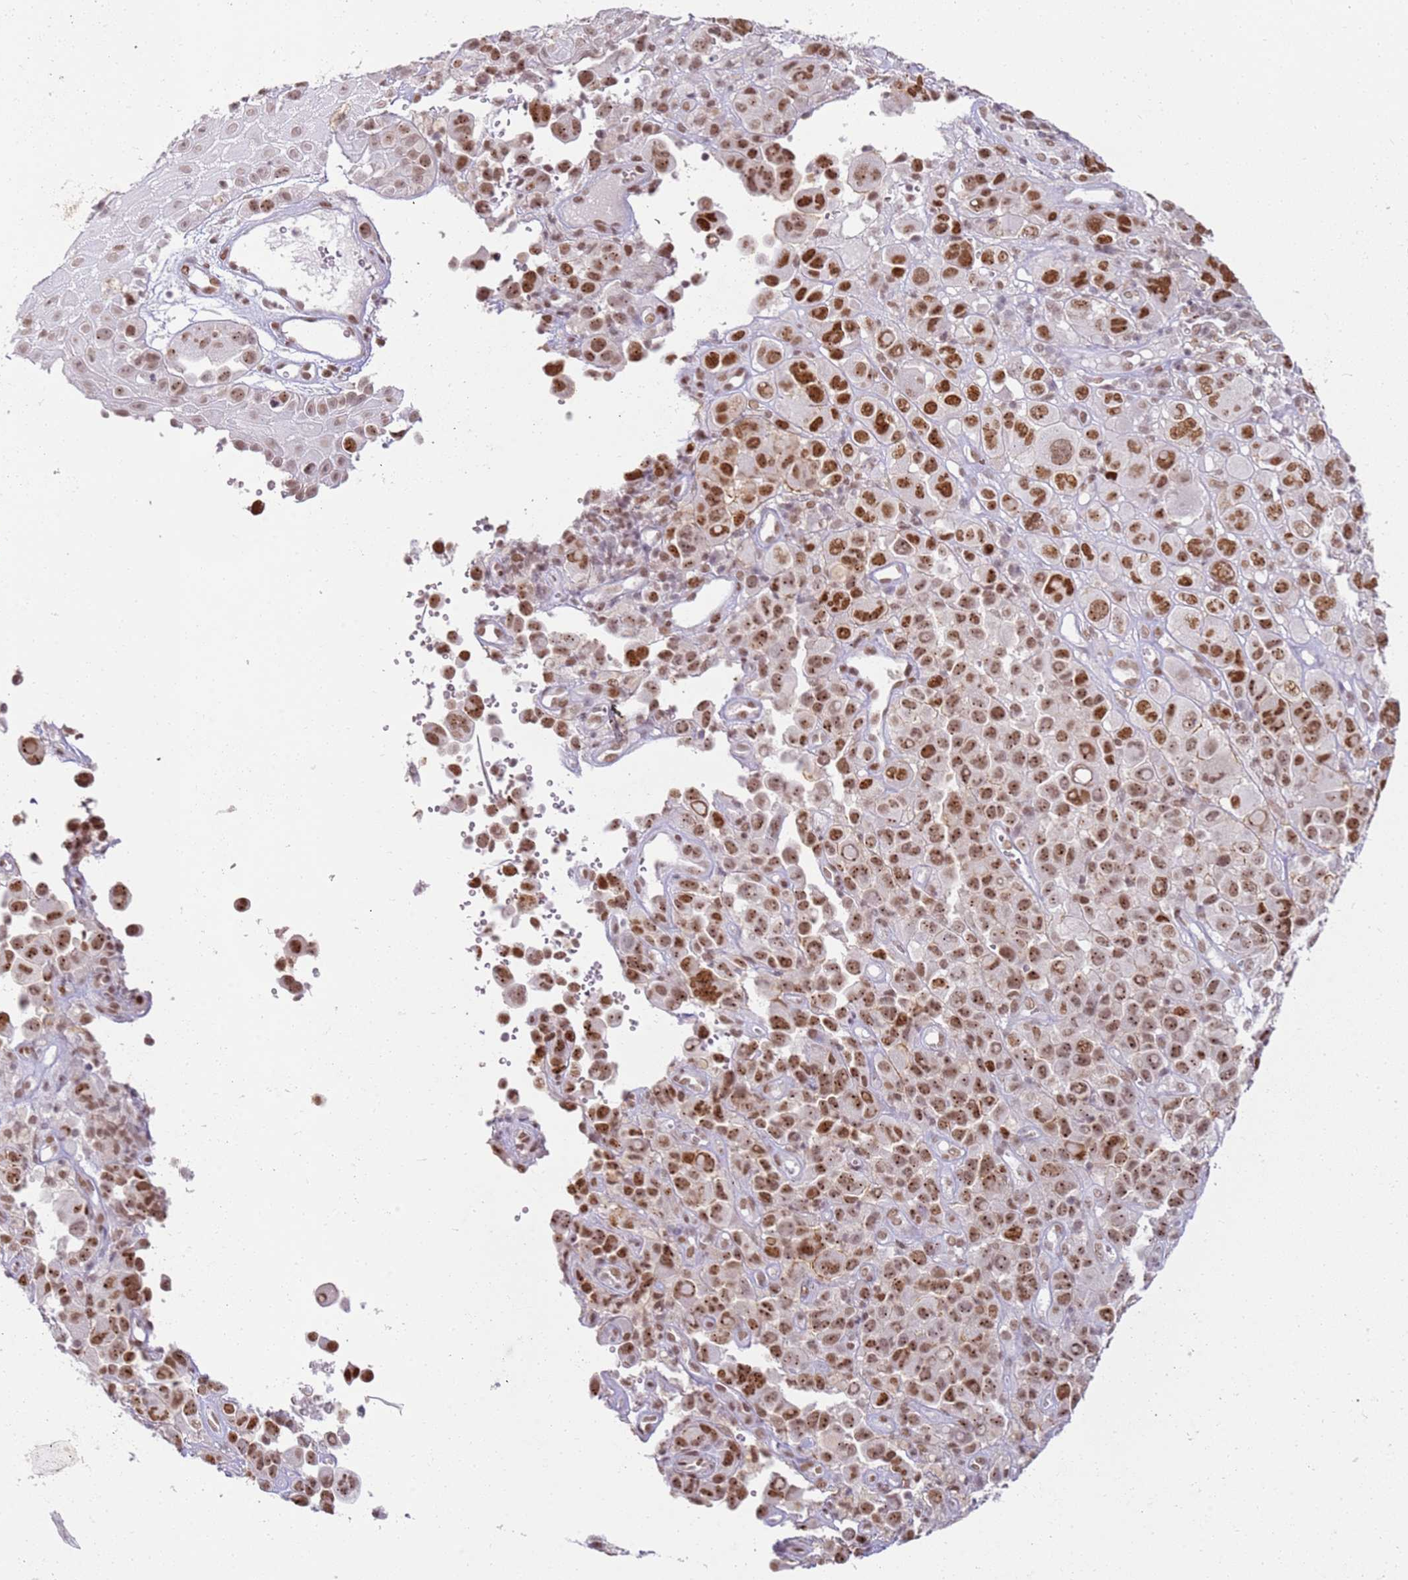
{"staining": {"intensity": "moderate", "quantity": ">75%", "location": "nuclear"}, "tissue": "melanoma", "cell_type": "Tumor cells", "image_type": "cancer", "snomed": [{"axis": "morphology", "description": "Malignant melanoma, NOS"}, {"axis": "topography", "description": "Skin of trunk"}], "caption": "A histopathology image showing moderate nuclear expression in about >75% of tumor cells in malignant melanoma, as visualized by brown immunohistochemical staining.", "gene": "PHC2", "patient": {"sex": "male", "age": 71}}